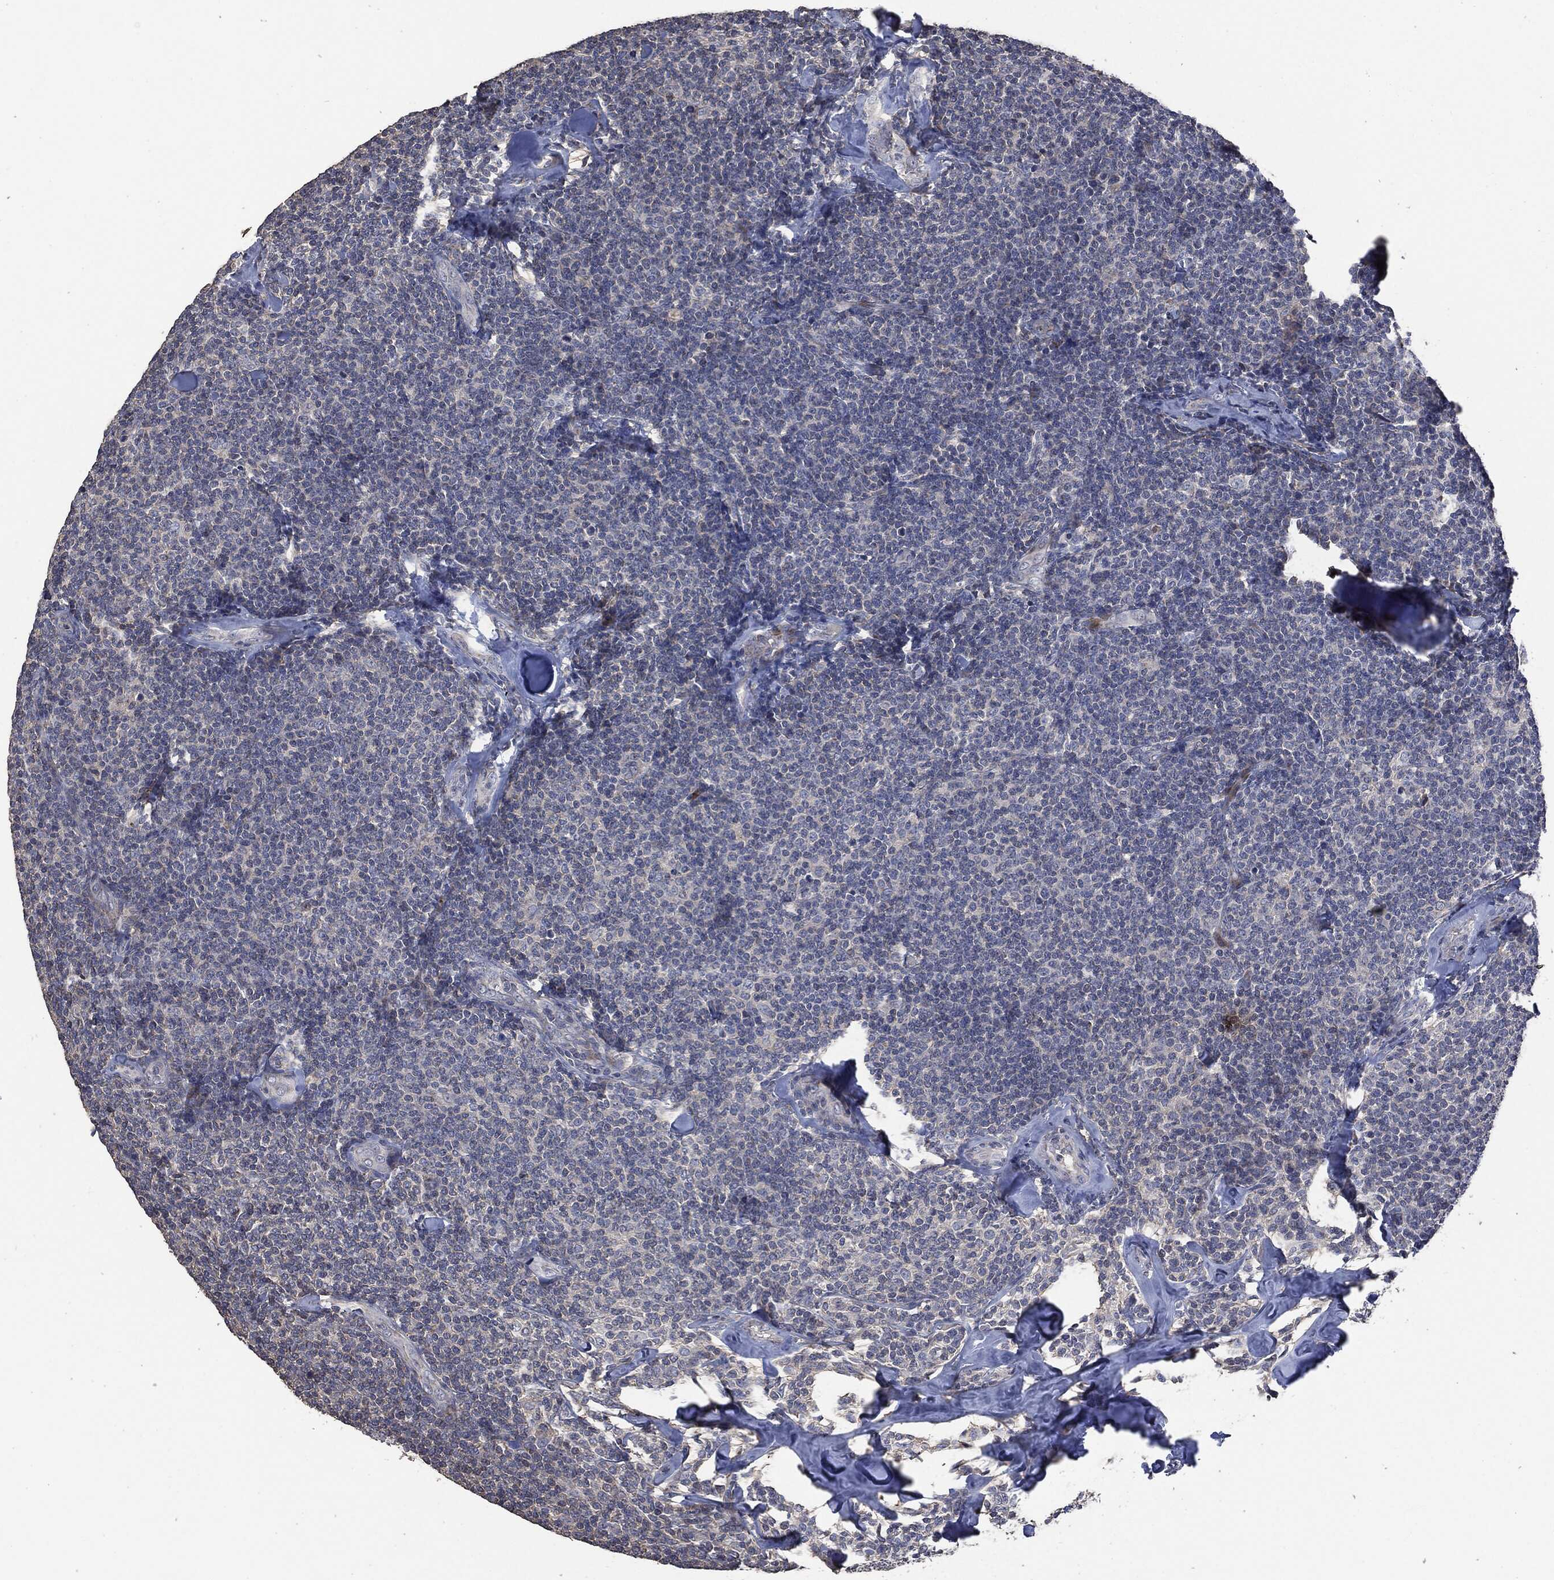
{"staining": {"intensity": "negative", "quantity": "none", "location": "none"}, "tissue": "lymphoma", "cell_type": "Tumor cells", "image_type": "cancer", "snomed": [{"axis": "morphology", "description": "Malignant lymphoma, non-Hodgkin's type, Low grade"}, {"axis": "topography", "description": "Lymph node"}], "caption": "Tumor cells are negative for protein expression in human malignant lymphoma, non-Hodgkin's type (low-grade). (DAB (3,3'-diaminobenzidine) IHC, high magnification).", "gene": "MSLN", "patient": {"sex": "female", "age": 56}}